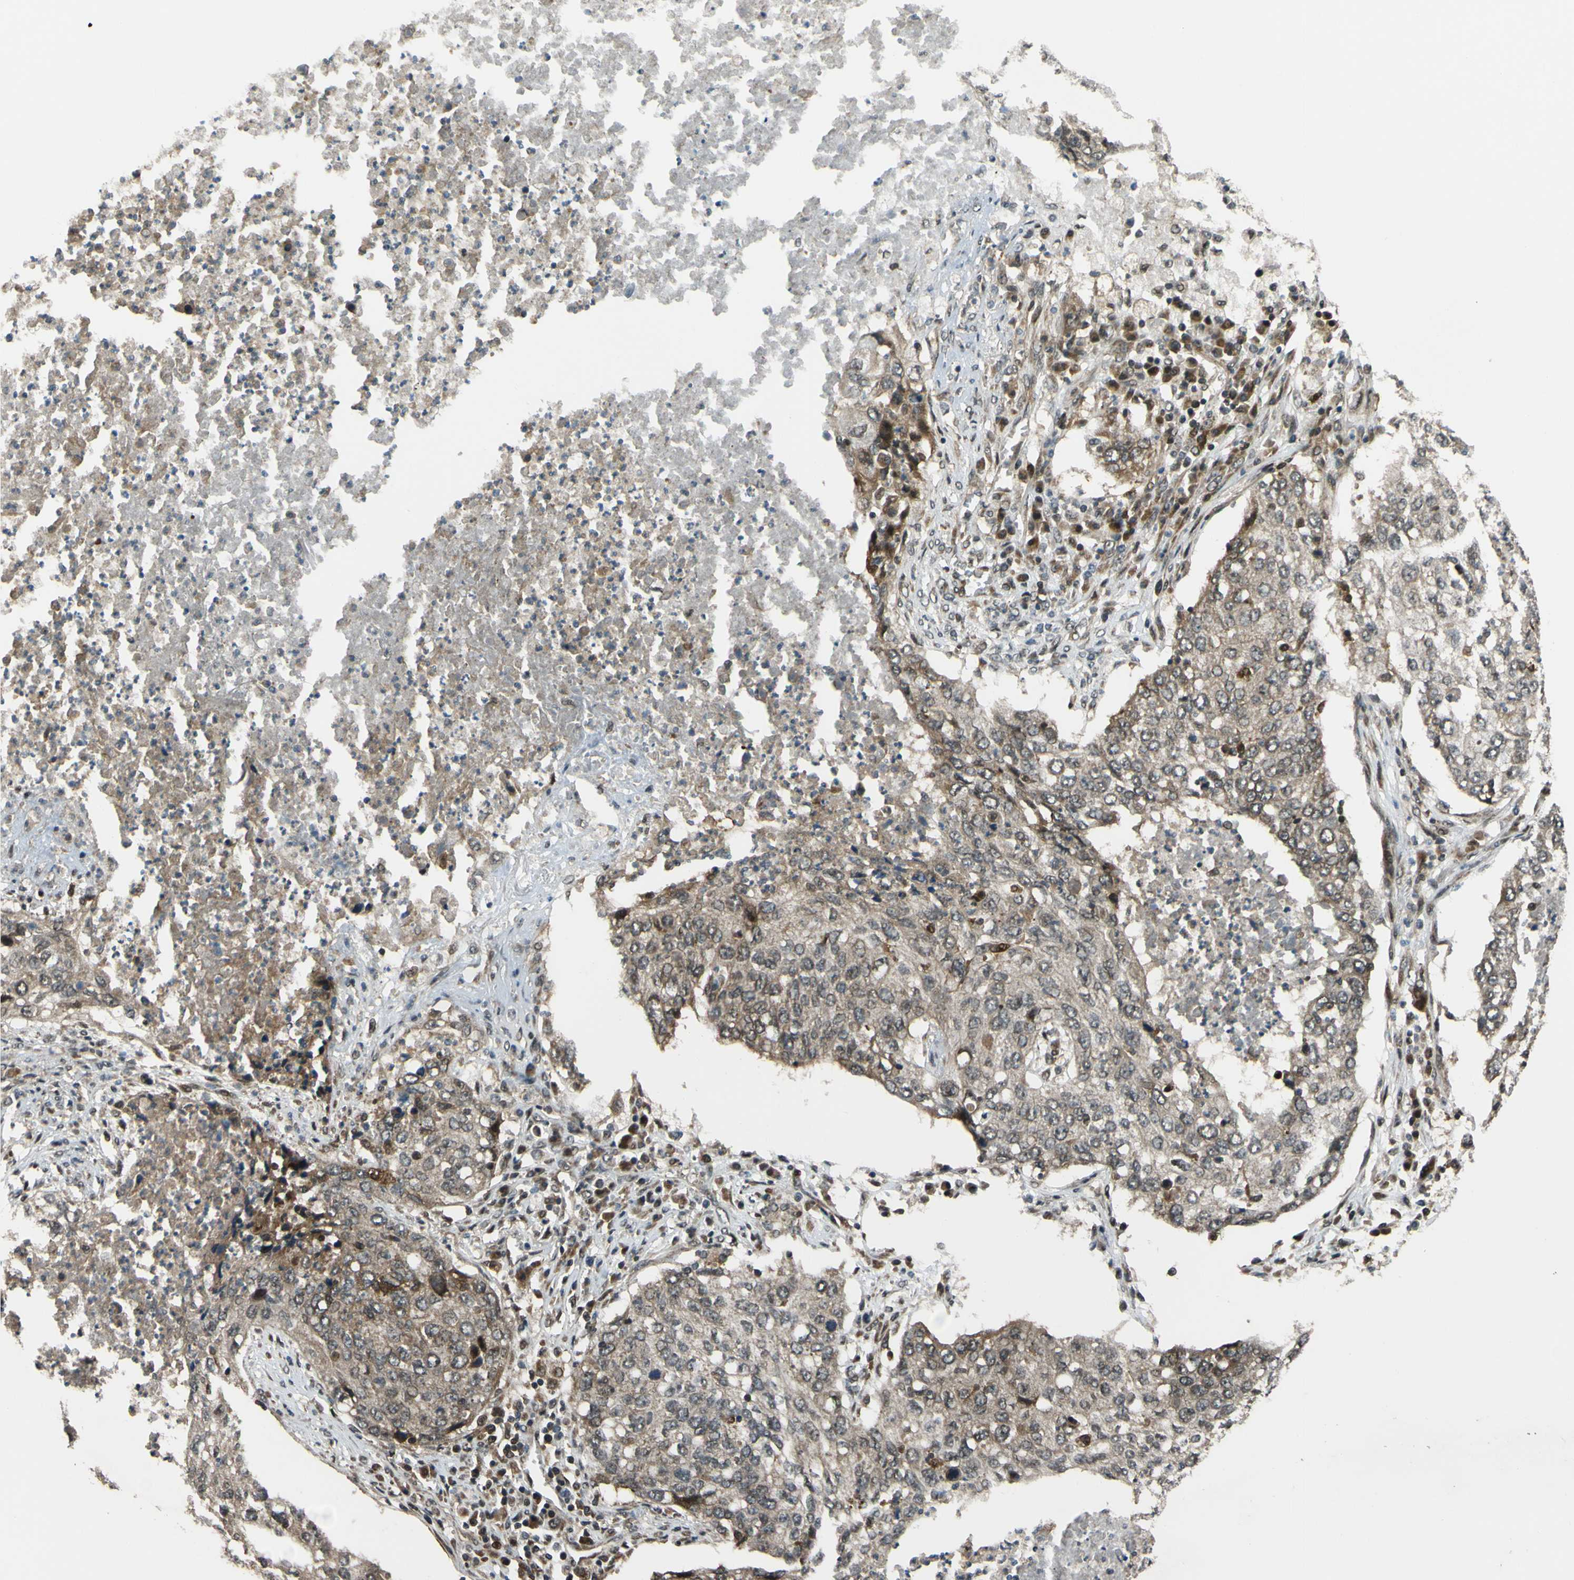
{"staining": {"intensity": "weak", "quantity": ">75%", "location": "cytoplasmic/membranous"}, "tissue": "lung cancer", "cell_type": "Tumor cells", "image_type": "cancer", "snomed": [{"axis": "morphology", "description": "Squamous cell carcinoma, NOS"}, {"axis": "topography", "description": "Lung"}], "caption": "Protein expression analysis of lung cancer reveals weak cytoplasmic/membranous positivity in about >75% of tumor cells.", "gene": "ABCC8", "patient": {"sex": "female", "age": 63}}